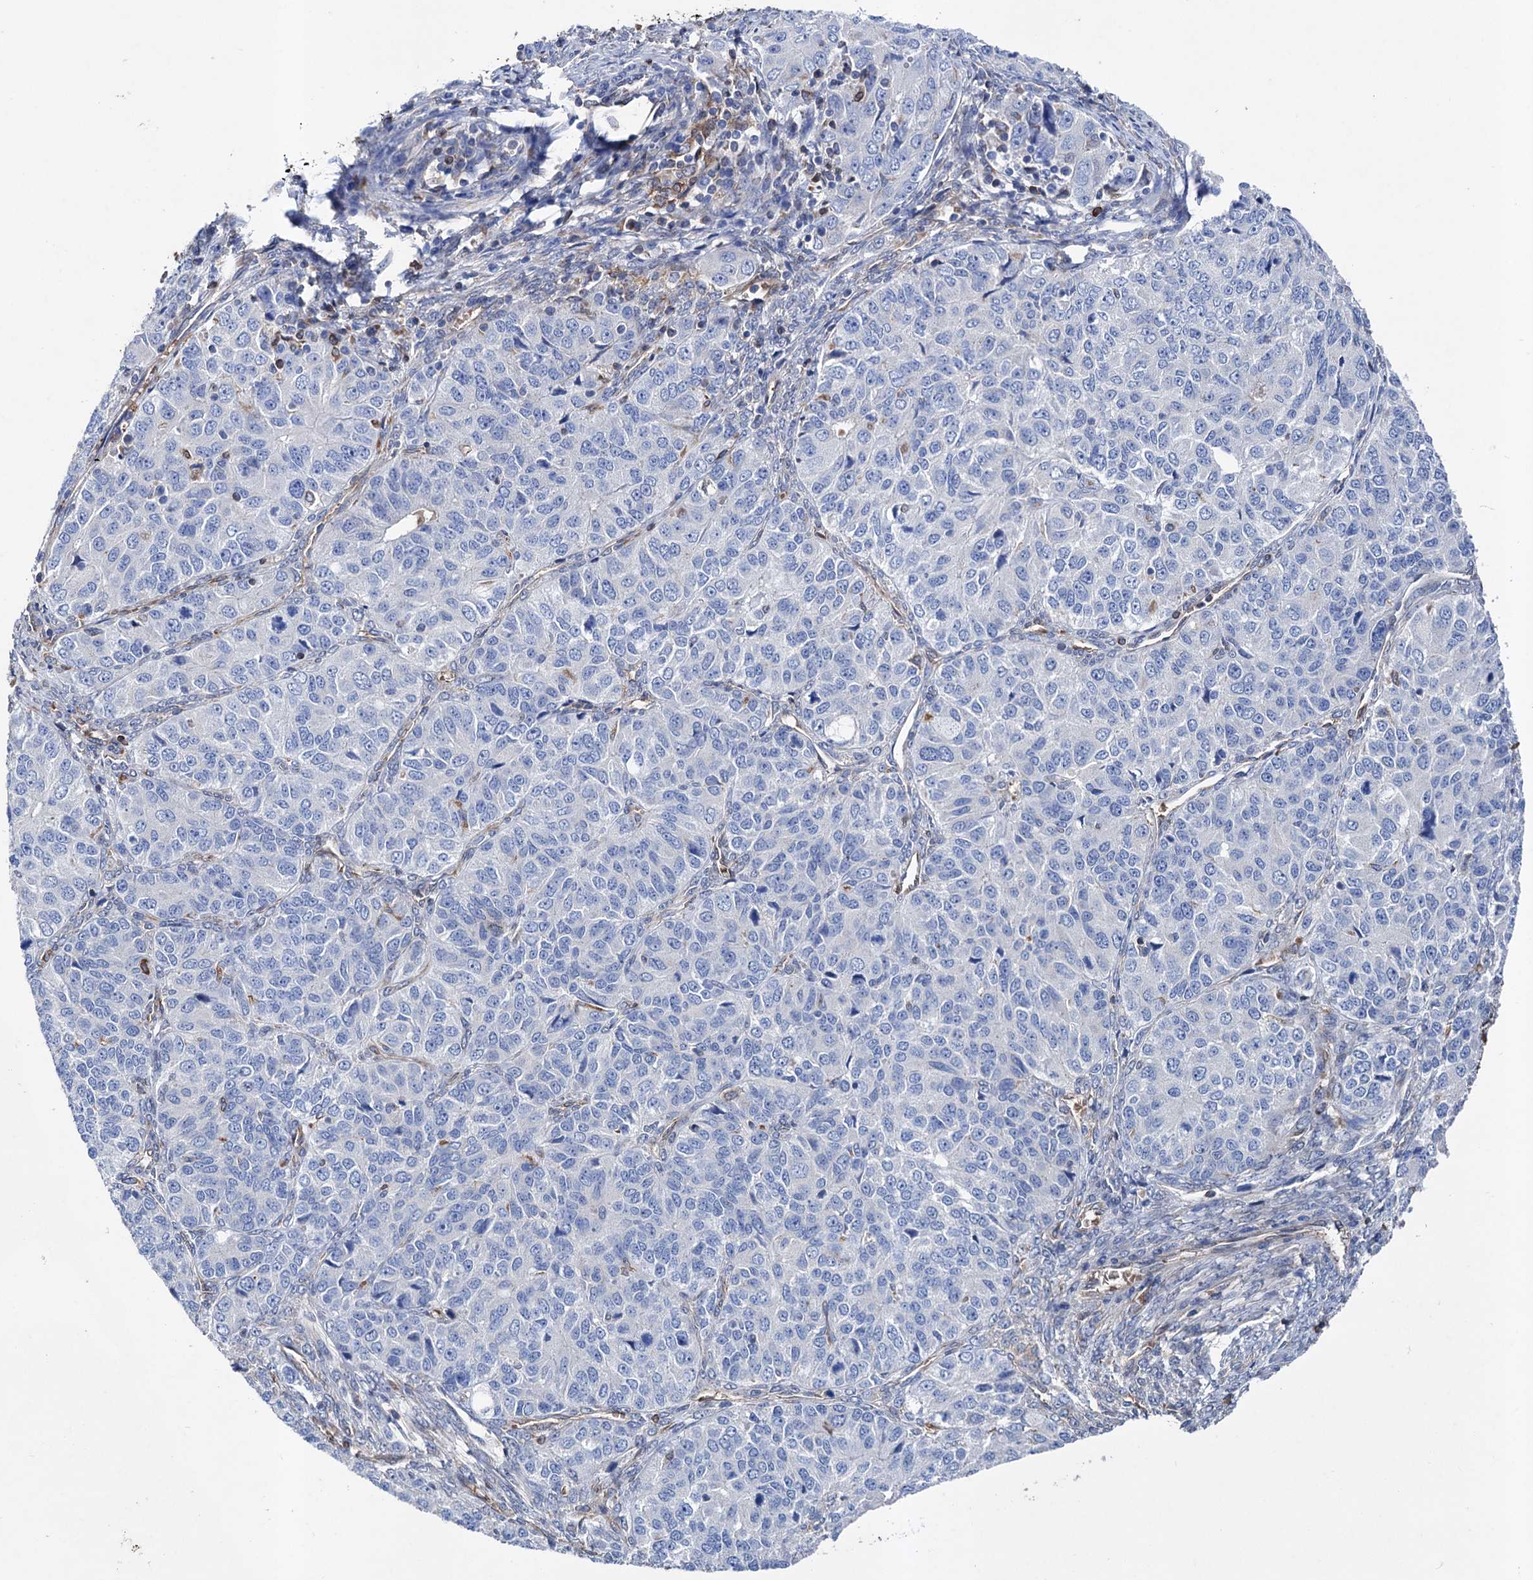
{"staining": {"intensity": "negative", "quantity": "none", "location": "none"}, "tissue": "ovarian cancer", "cell_type": "Tumor cells", "image_type": "cancer", "snomed": [{"axis": "morphology", "description": "Carcinoma, endometroid"}, {"axis": "topography", "description": "Ovary"}], "caption": "Immunohistochemistry (IHC) image of human ovarian endometroid carcinoma stained for a protein (brown), which shows no positivity in tumor cells.", "gene": "STING1", "patient": {"sex": "female", "age": 51}}